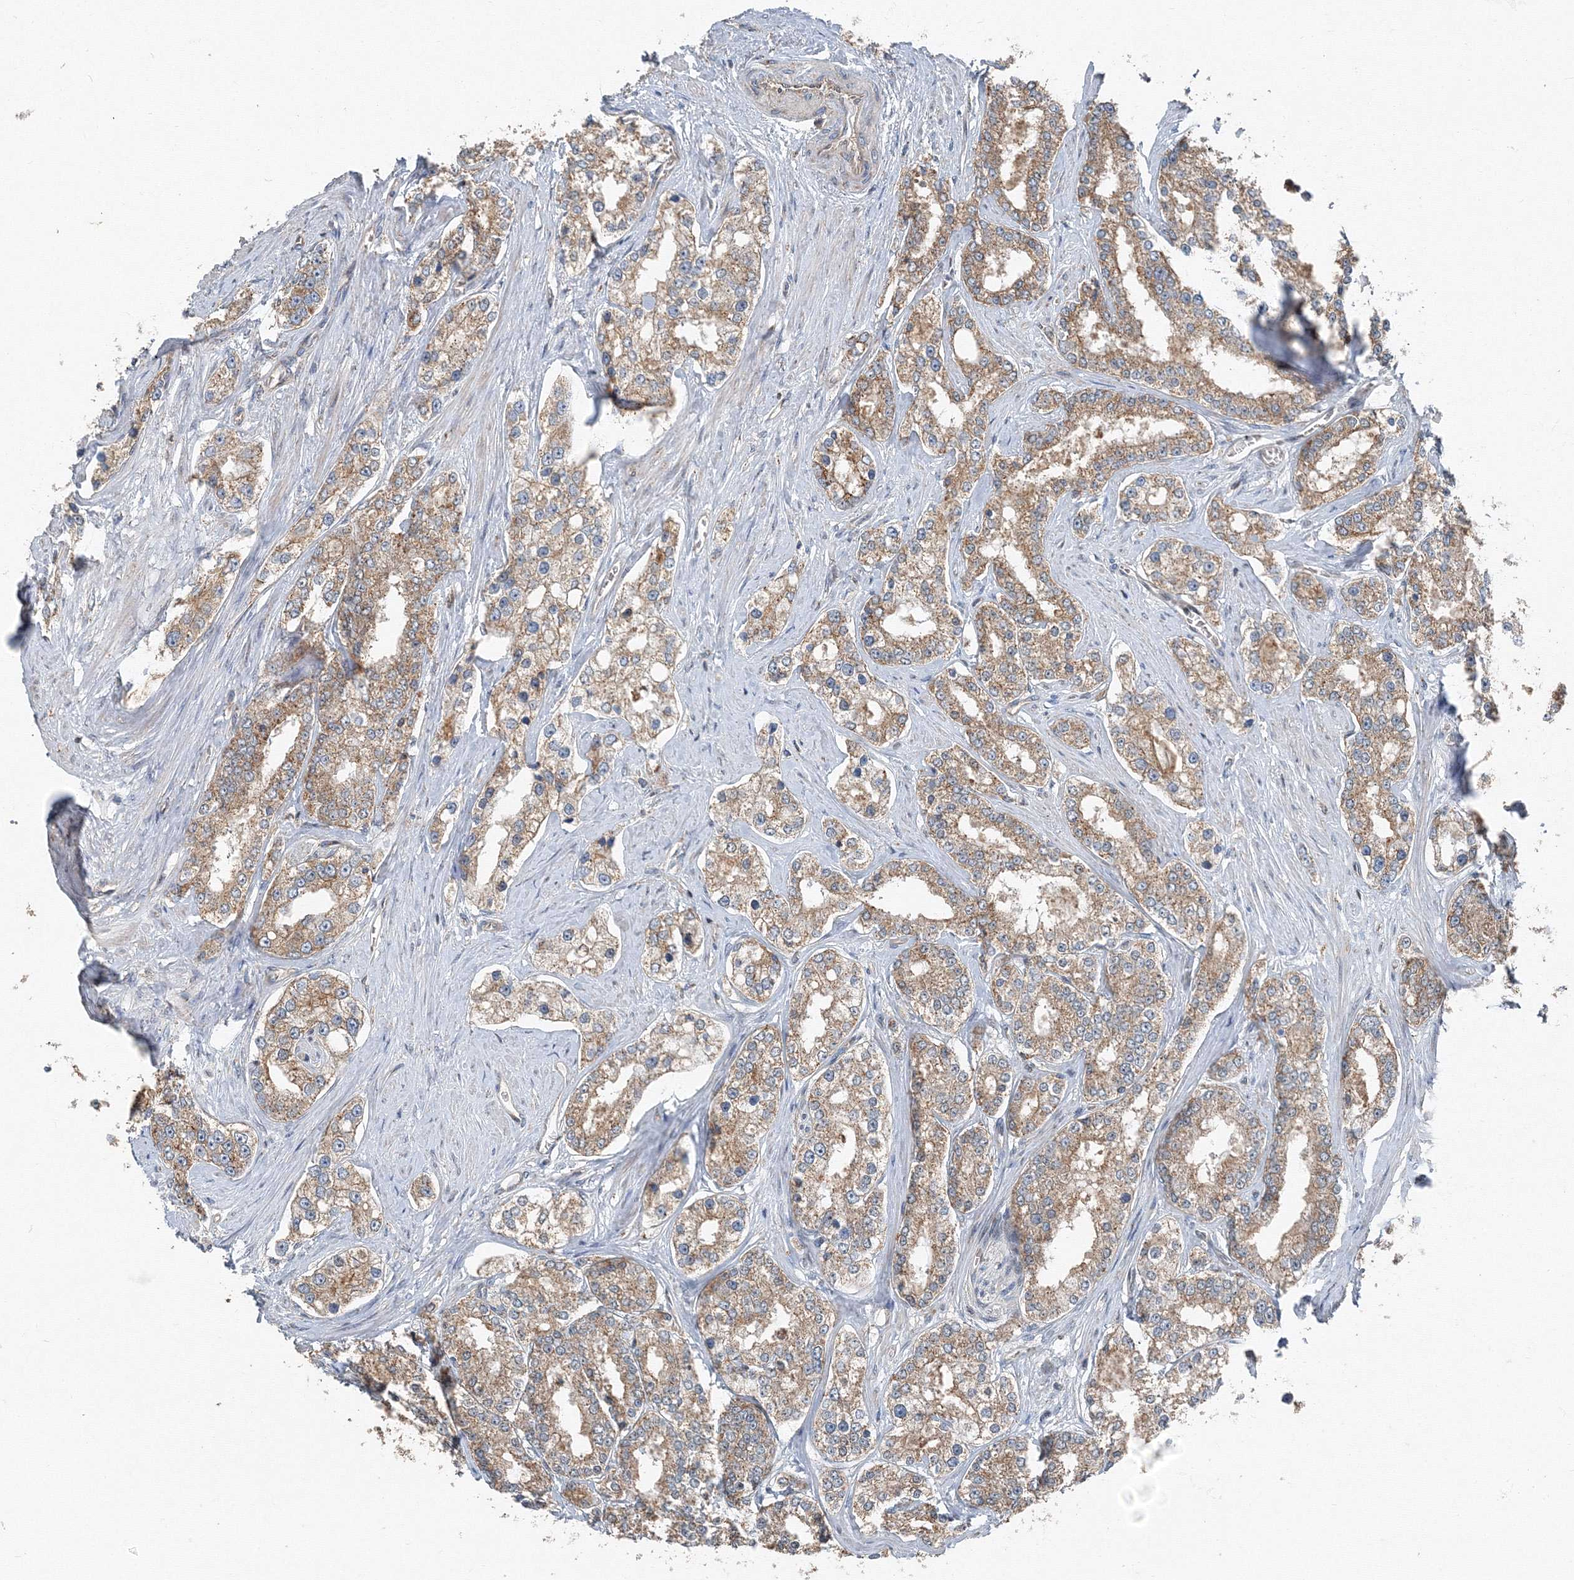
{"staining": {"intensity": "moderate", "quantity": ">75%", "location": "cytoplasmic/membranous"}, "tissue": "prostate cancer", "cell_type": "Tumor cells", "image_type": "cancer", "snomed": [{"axis": "morphology", "description": "Normal tissue, NOS"}, {"axis": "morphology", "description": "Adenocarcinoma, High grade"}, {"axis": "topography", "description": "Prostate"}], "caption": "A medium amount of moderate cytoplasmic/membranous positivity is identified in about >75% of tumor cells in high-grade adenocarcinoma (prostate) tissue. The protein is shown in brown color, while the nuclei are stained blue.", "gene": "AASDH", "patient": {"sex": "male", "age": 83}}